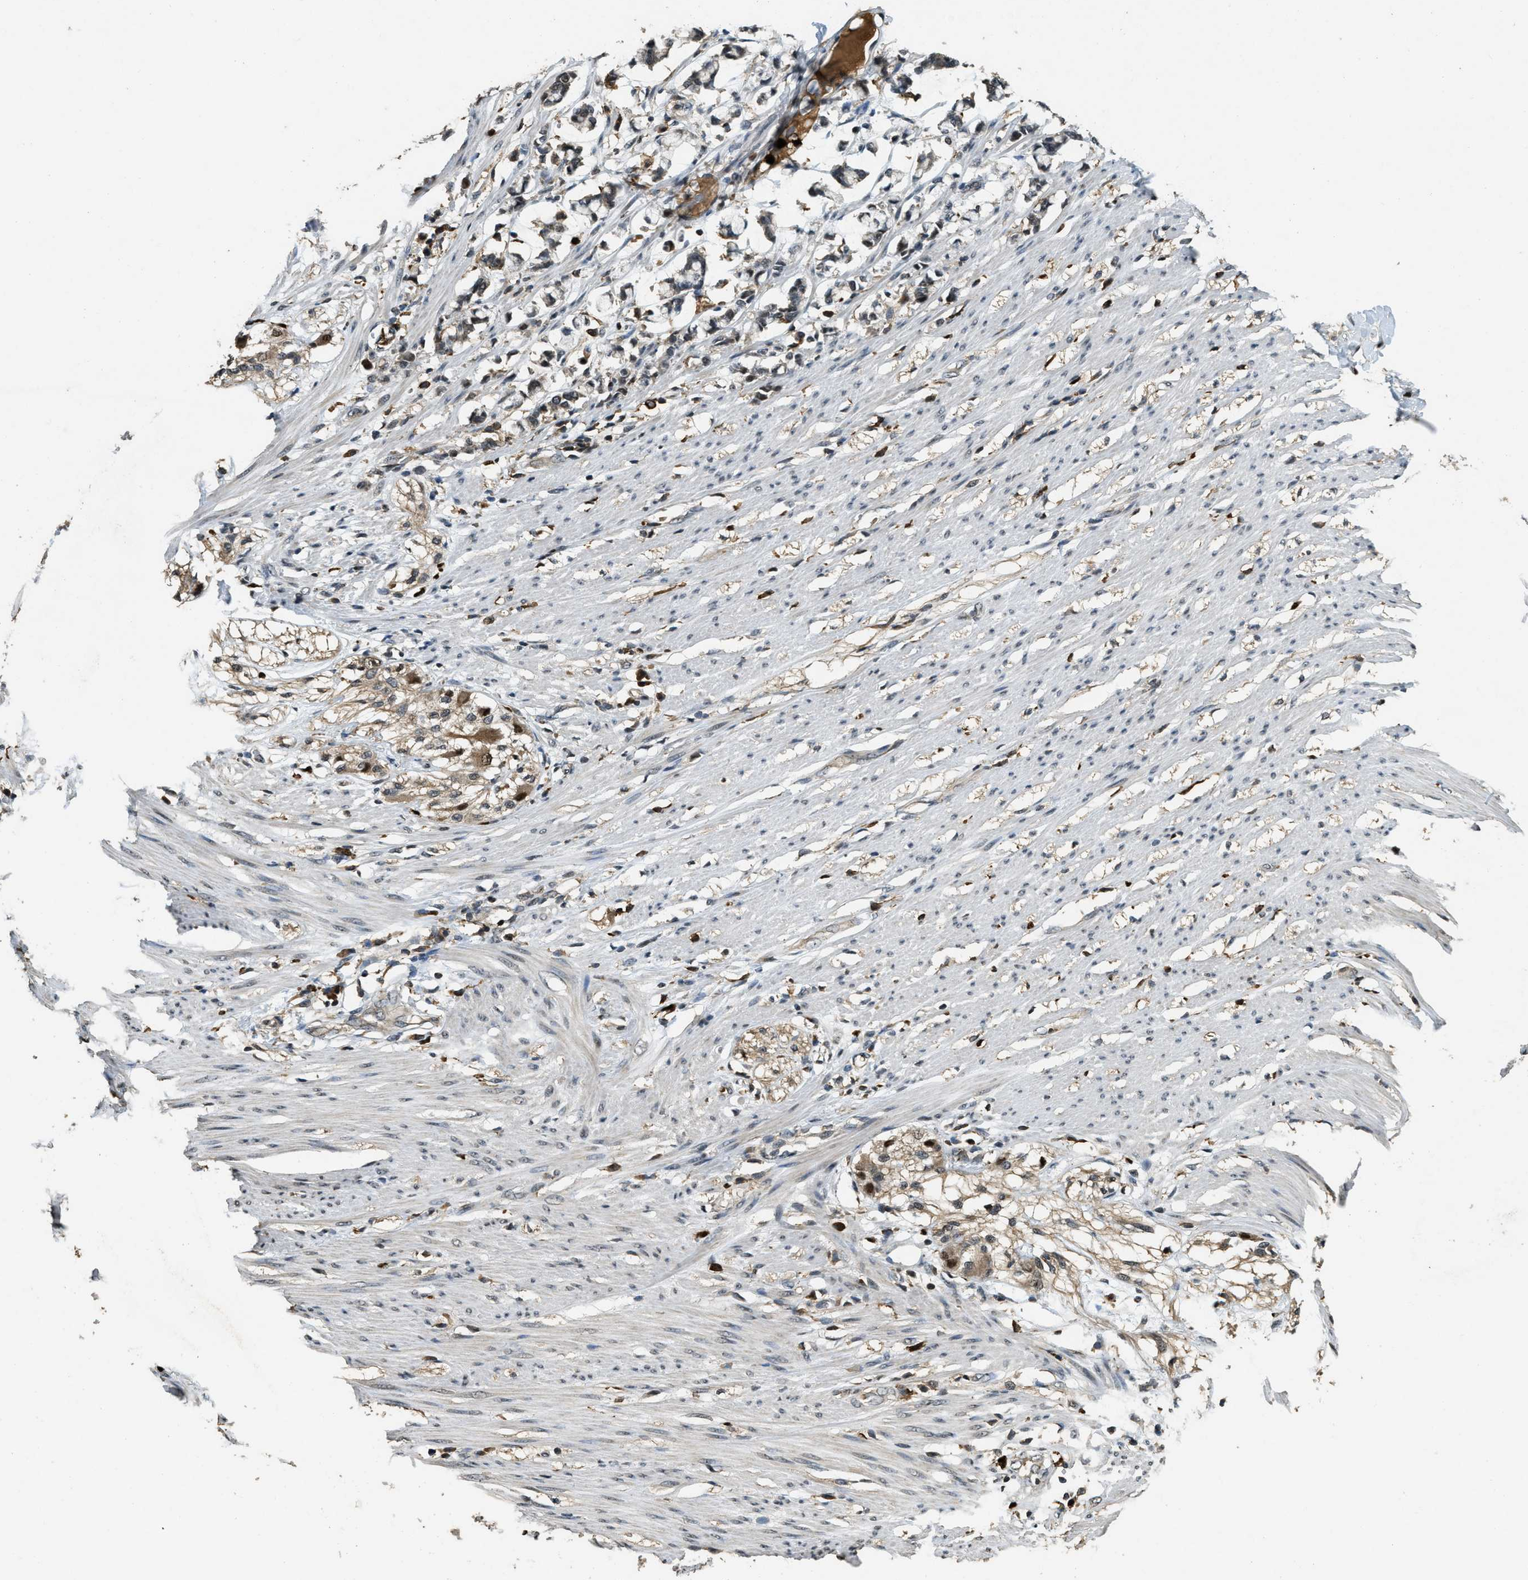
{"staining": {"intensity": "weak", "quantity": "25%-75%", "location": "cytoplasmic/membranous"}, "tissue": "smooth muscle", "cell_type": "Smooth muscle cells", "image_type": "normal", "snomed": [{"axis": "morphology", "description": "Normal tissue, NOS"}, {"axis": "morphology", "description": "Adenocarcinoma, NOS"}, {"axis": "topography", "description": "Smooth muscle"}, {"axis": "topography", "description": "Colon"}], "caption": "The photomicrograph exhibits staining of normal smooth muscle, revealing weak cytoplasmic/membranous protein expression (brown color) within smooth muscle cells.", "gene": "RNF141", "patient": {"sex": "male", "age": 14}}